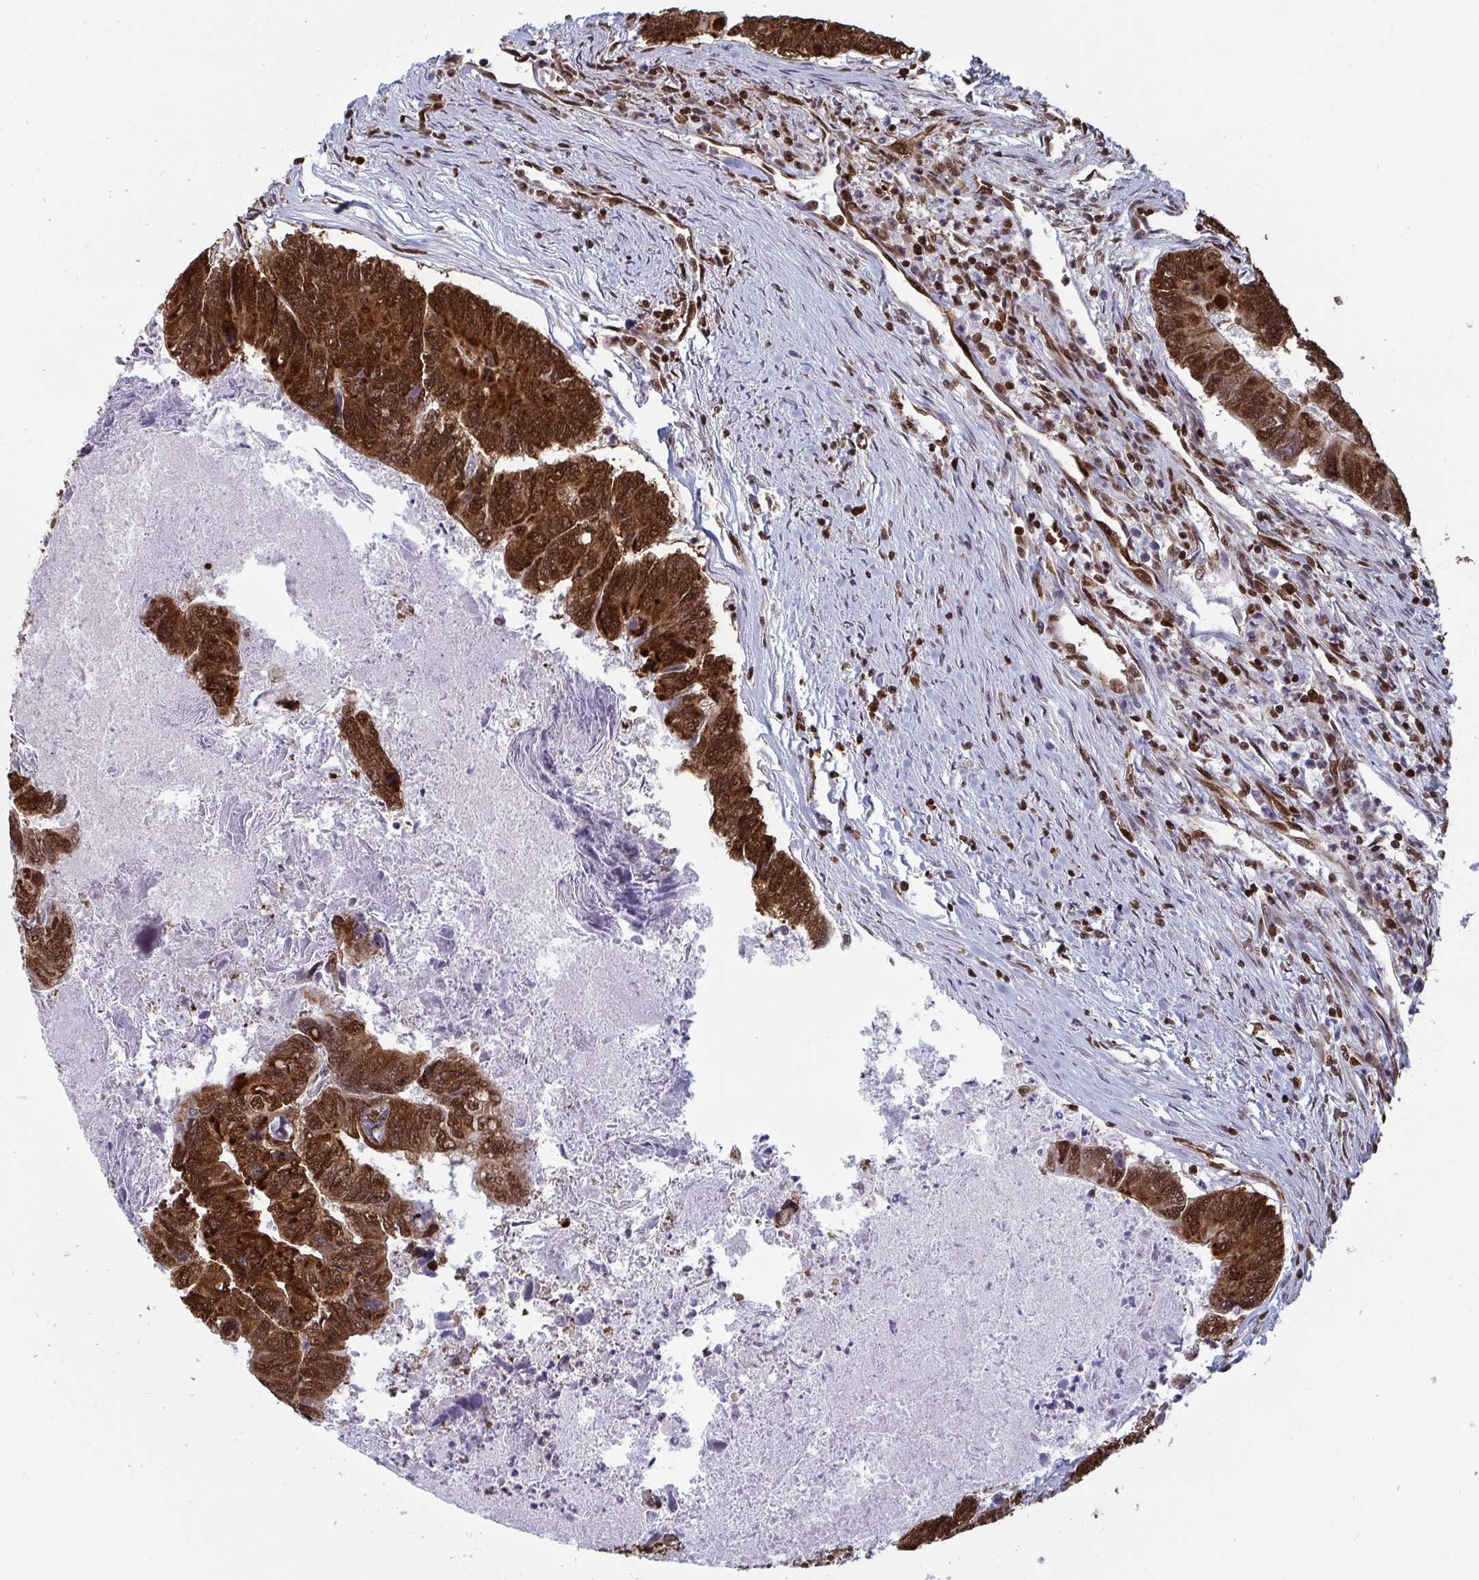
{"staining": {"intensity": "strong", "quantity": ">75%", "location": "nuclear"}, "tissue": "colorectal cancer", "cell_type": "Tumor cells", "image_type": "cancer", "snomed": [{"axis": "morphology", "description": "Adenocarcinoma, NOS"}, {"axis": "topography", "description": "Colon"}], "caption": "An immunohistochemistry image of tumor tissue is shown. Protein staining in brown shows strong nuclear positivity in colorectal adenocarcinoma within tumor cells. (Brightfield microscopy of DAB IHC at high magnification).", "gene": "GAR1", "patient": {"sex": "female", "age": 67}}